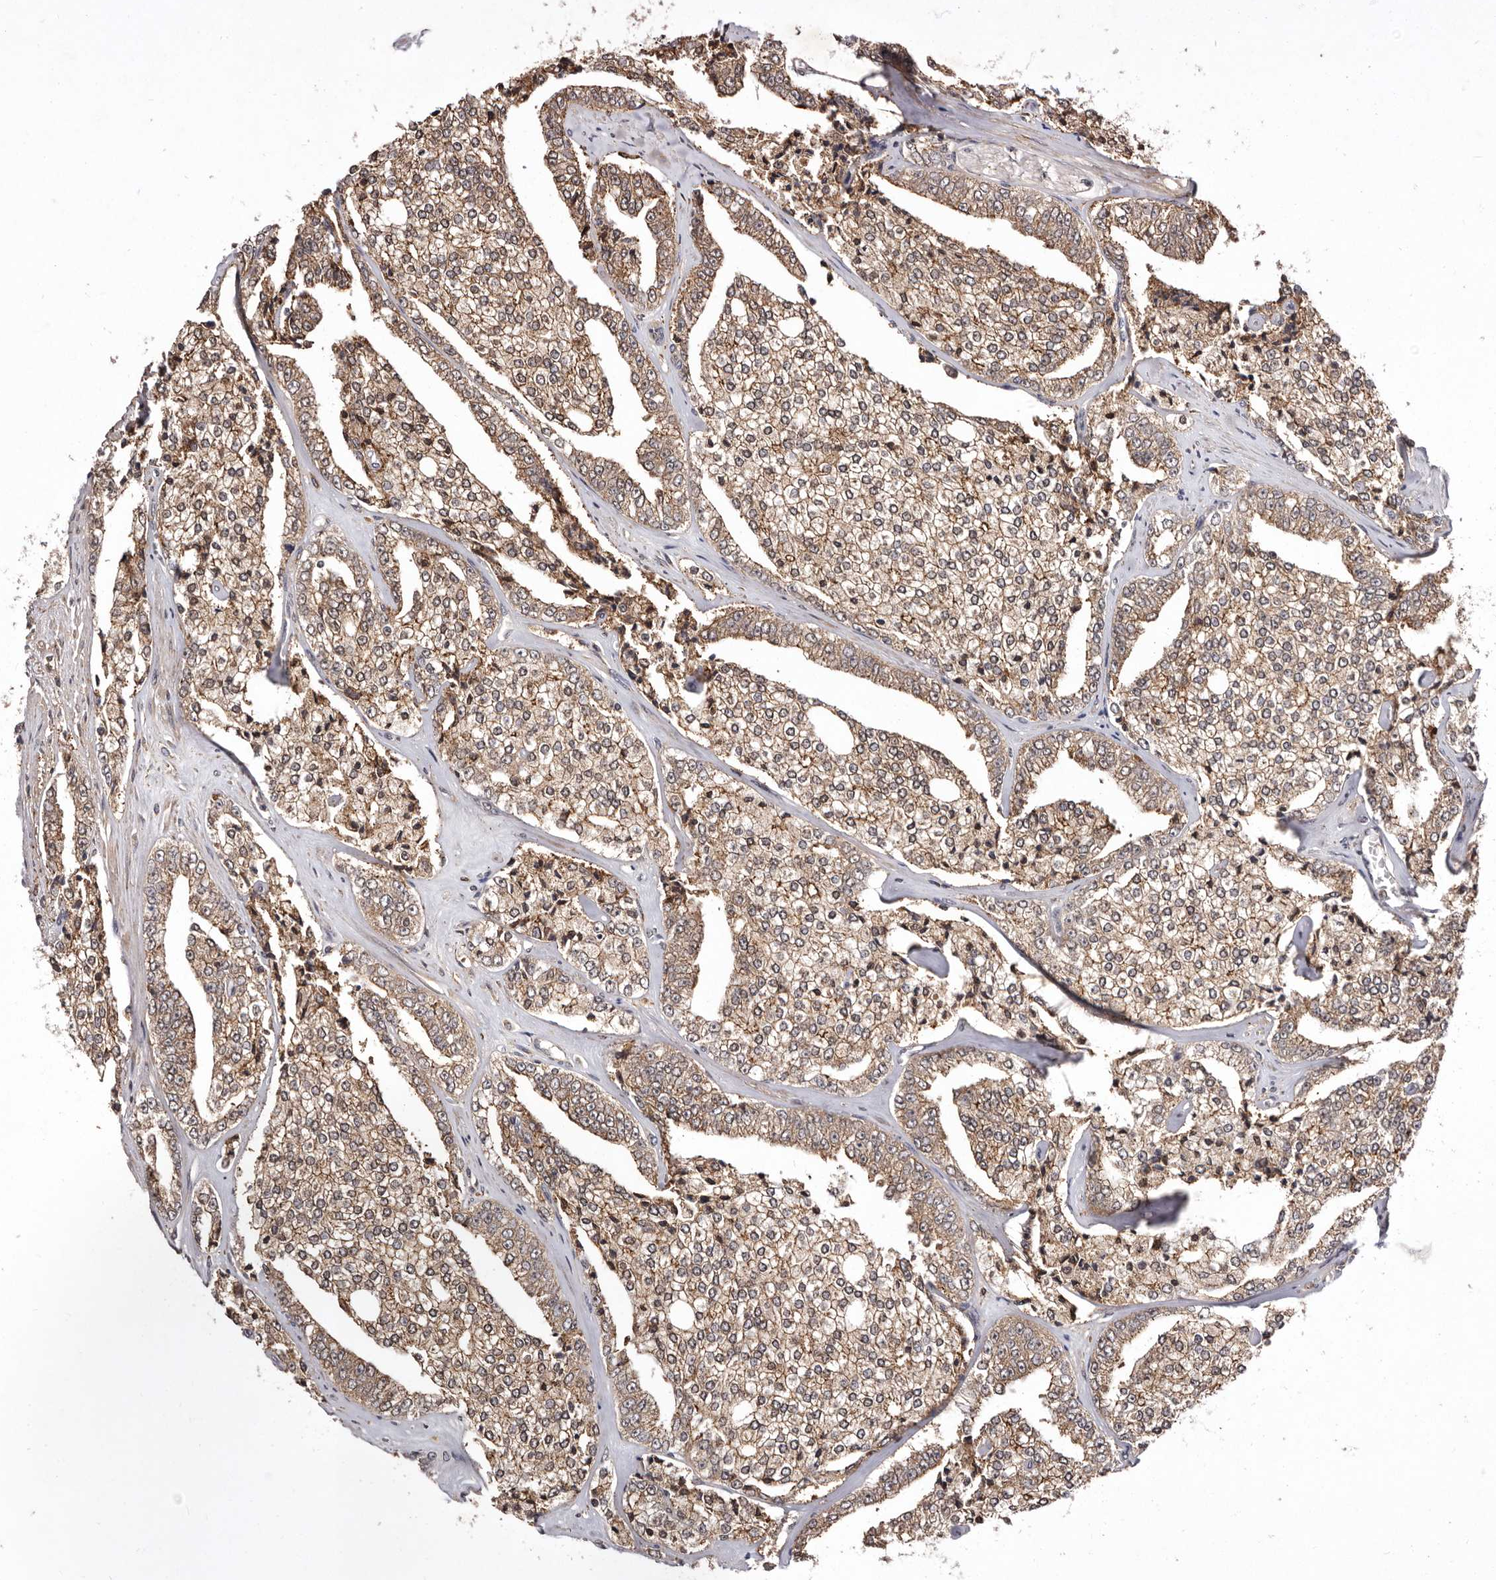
{"staining": {"intensity": "weak", "quantity": ">75%", "location": "cytoplasmic/membranous"}, "tissue": "prostate cancer", "cell_type": "Tumor cells", "image_type": "cancer", "snomed": [{"axis": "morphology", "description": "Adenocarcinoma, High grade"}, {"axis": "topography", "description": "Prostate"}], "caption": "Prostate cancer was stained to show a protein in brown. There is low levels of weak cytoplasmic/membranous expression in about >75% of tumor cells. (DAB IHC with brightfield microscopy, high magnification).", "gene": "RRM2B", "patient": {"sex": "male", "age": 71}}